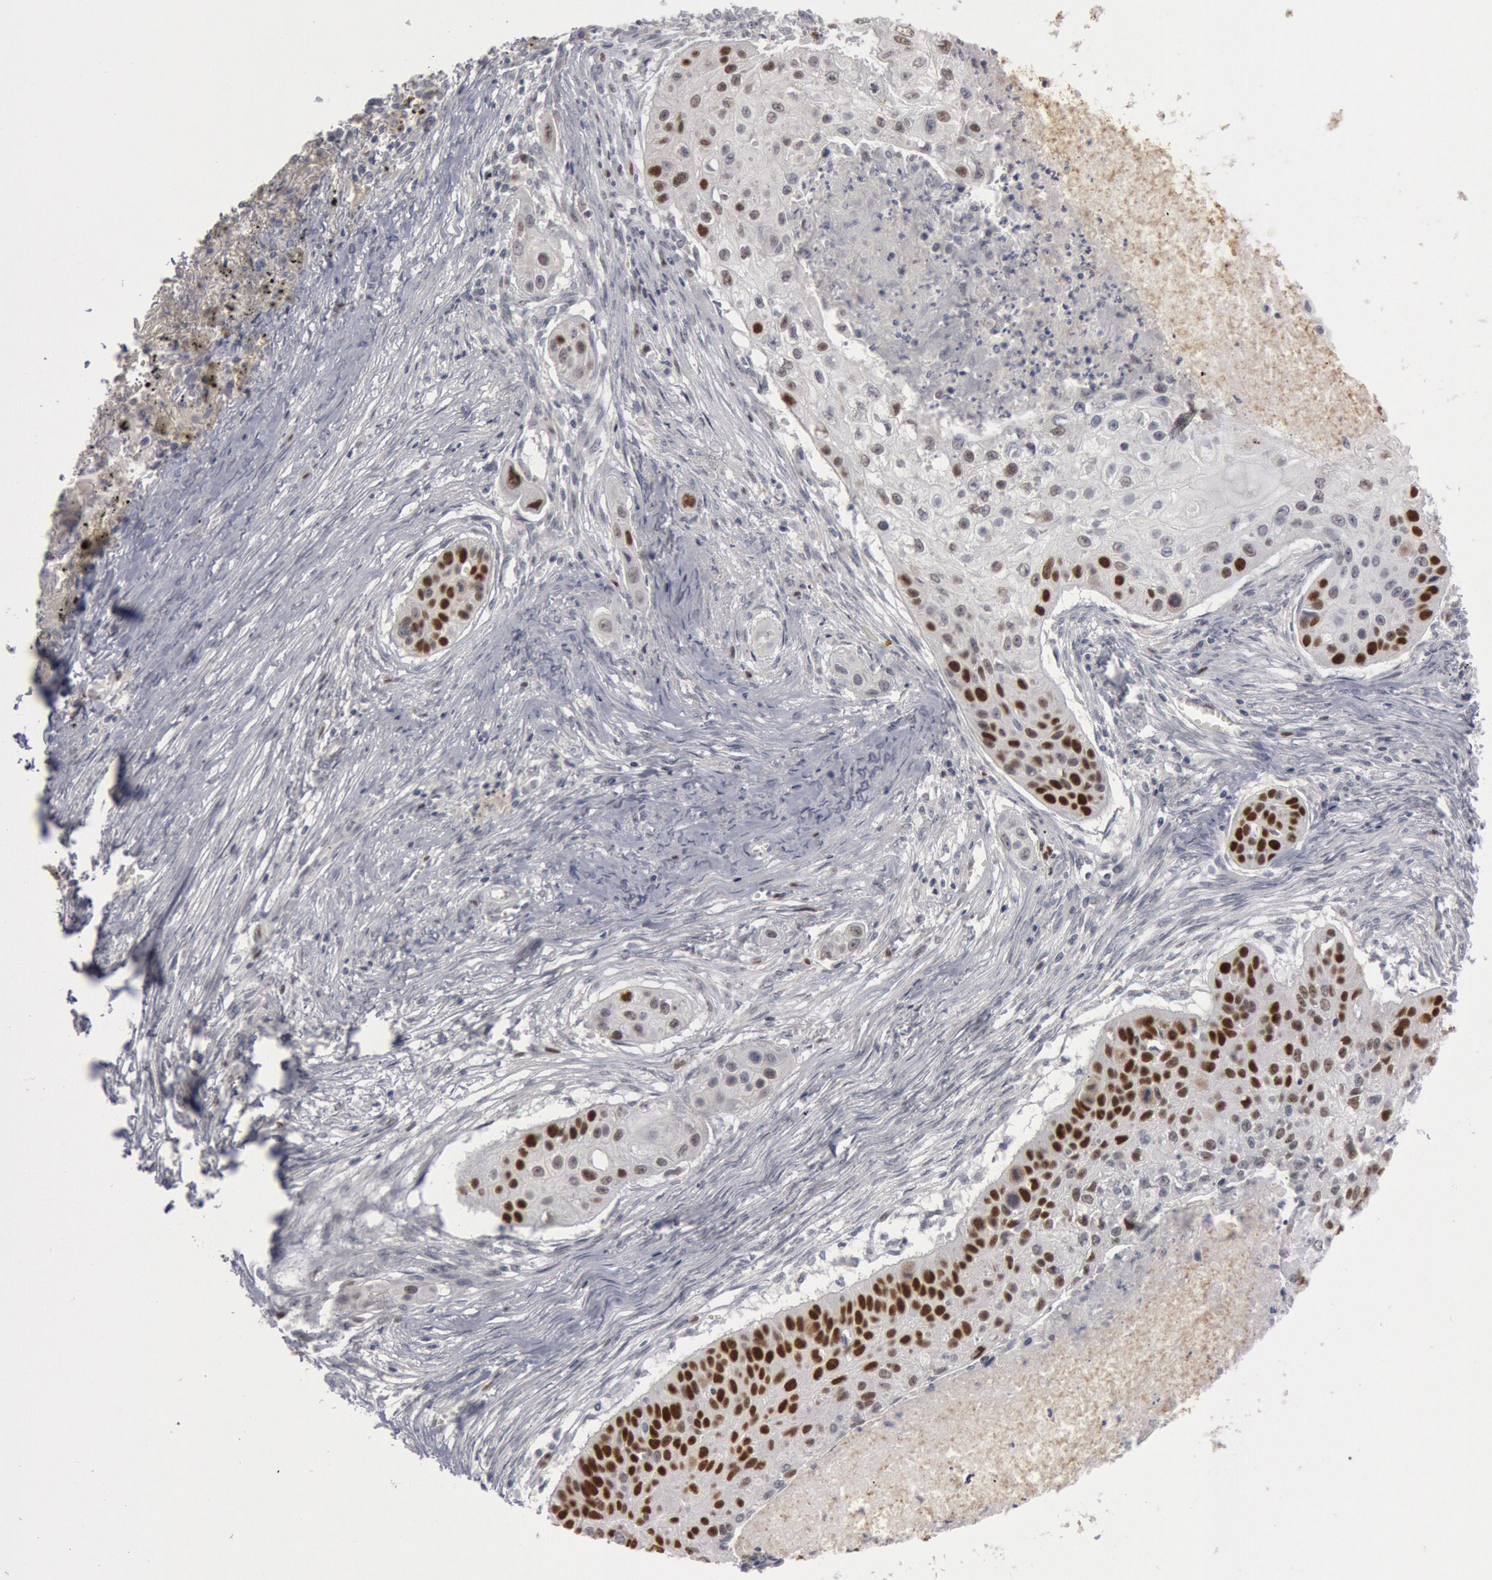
{"staining": {"intensity": "moderate", "quantity": "25%-75%", "location": "nuclear"}, "tissue": "lung cancer", "cell_type": "Tumor cells", "image_type": "cancer", "snomed": [{"axis": "morphology", "description": "Squamous cell carcinoma, NOS"}, {"axis": "topography", "description": "Lung"}], "caption": "Immunohistochemistry (IHC) of squamous cell carcinoma (lung) displays medium levels of moderate nuclear expression in about 25%-75% of tumor cells.", "gene": "WDHD1", "patient": {"sex": "male", "age": 71}}